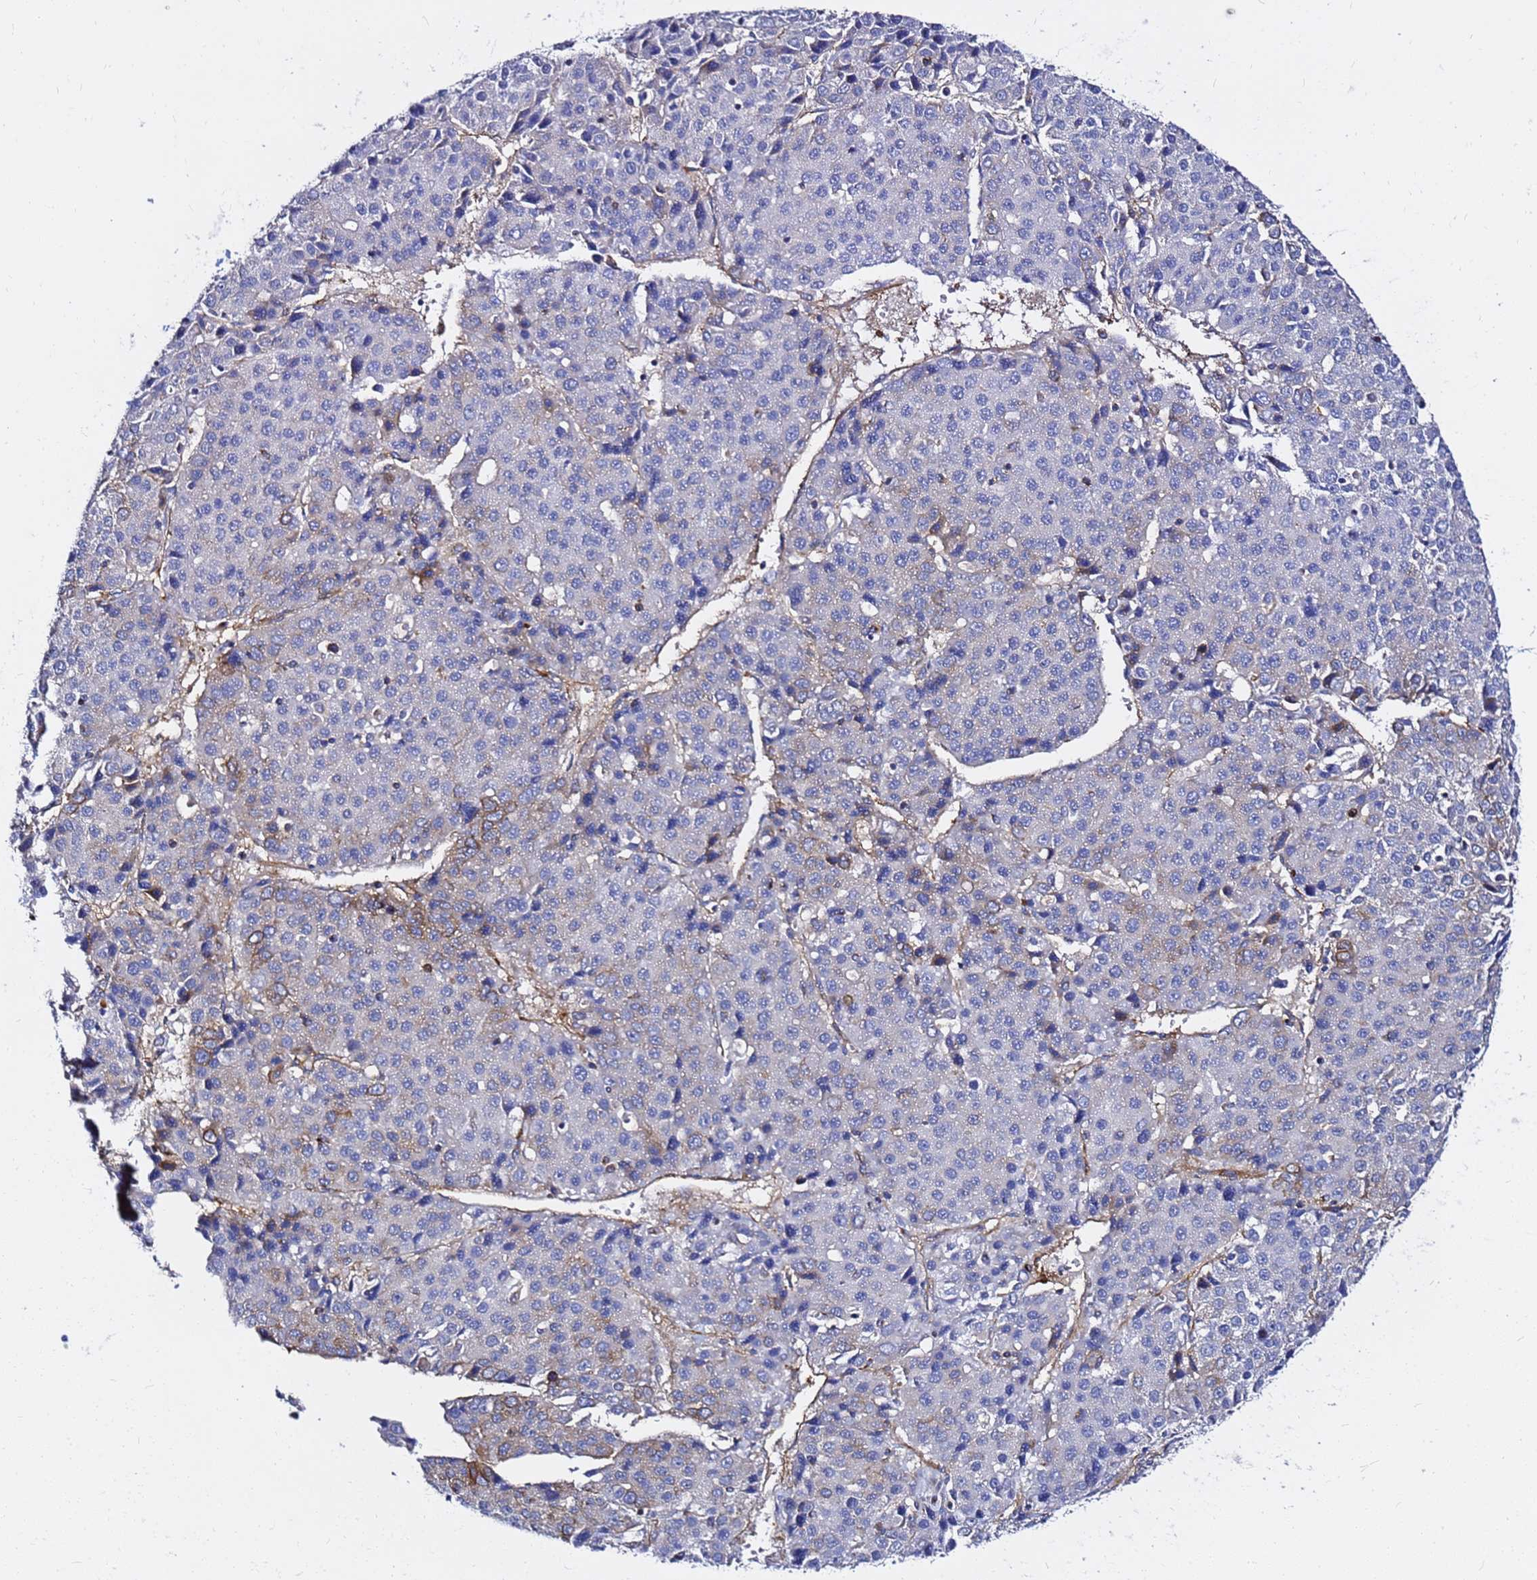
{"staining": {"intensity": "weak", "quantity": "<25%", "location": "cytoplasmic/membranous"}, "tissue": "liver cancer", "cell_type": "Tumor cells", "image_type": "cancer", "snomed": [{"axis": "morphology", "description": "Carcinoma, Hepatocellular, NOS"}, {"axis": "topography", "description": "Liver"}], "caption": "Immunohistochemistry of hepatocellular carcinoma (liver) exhibits no positivity in tumor cells.", "gene": "TUBA8", "patient": {"sex": "male", "age": 55}}